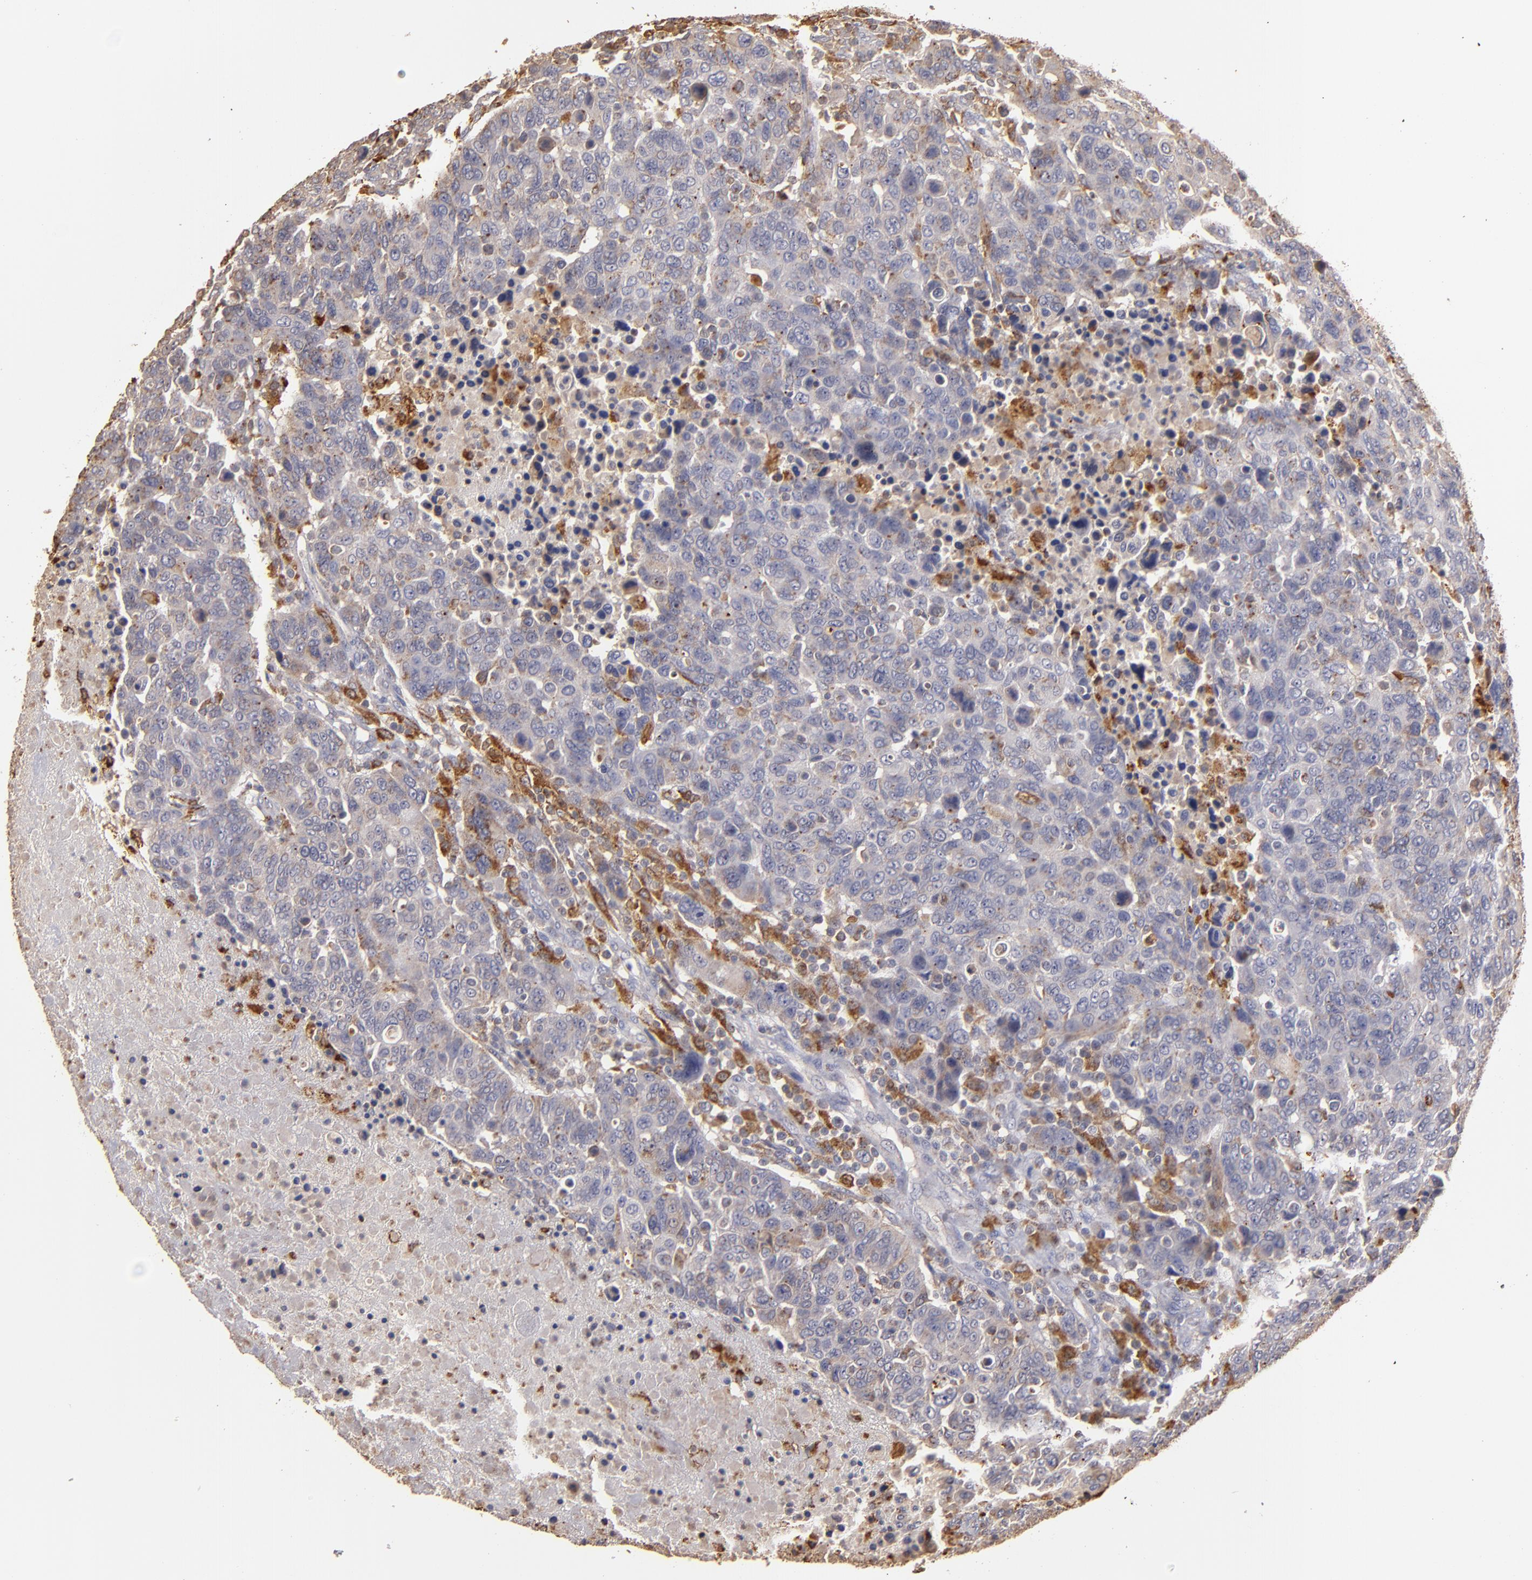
{"staining": {"intensity": "weak", "quantity": ">75%", "location": "cytoplasmic/membranous"}, "tissue": "breast cancer", "cell_type": "Tumor cells", "image_type": "cancer", "snomed": [{"axis": "morphology", "description": "Duct carcinoma"}, {"axis": "topography", "description": "Breast"}], "caption": "Human breast cancer stained with a brown dye shows weak cytoplasmic/membranous positive staining in approximately >75% of tumor cells.", "gene": "TRAF1", "patient": {"sex": "female", "age": 37}}